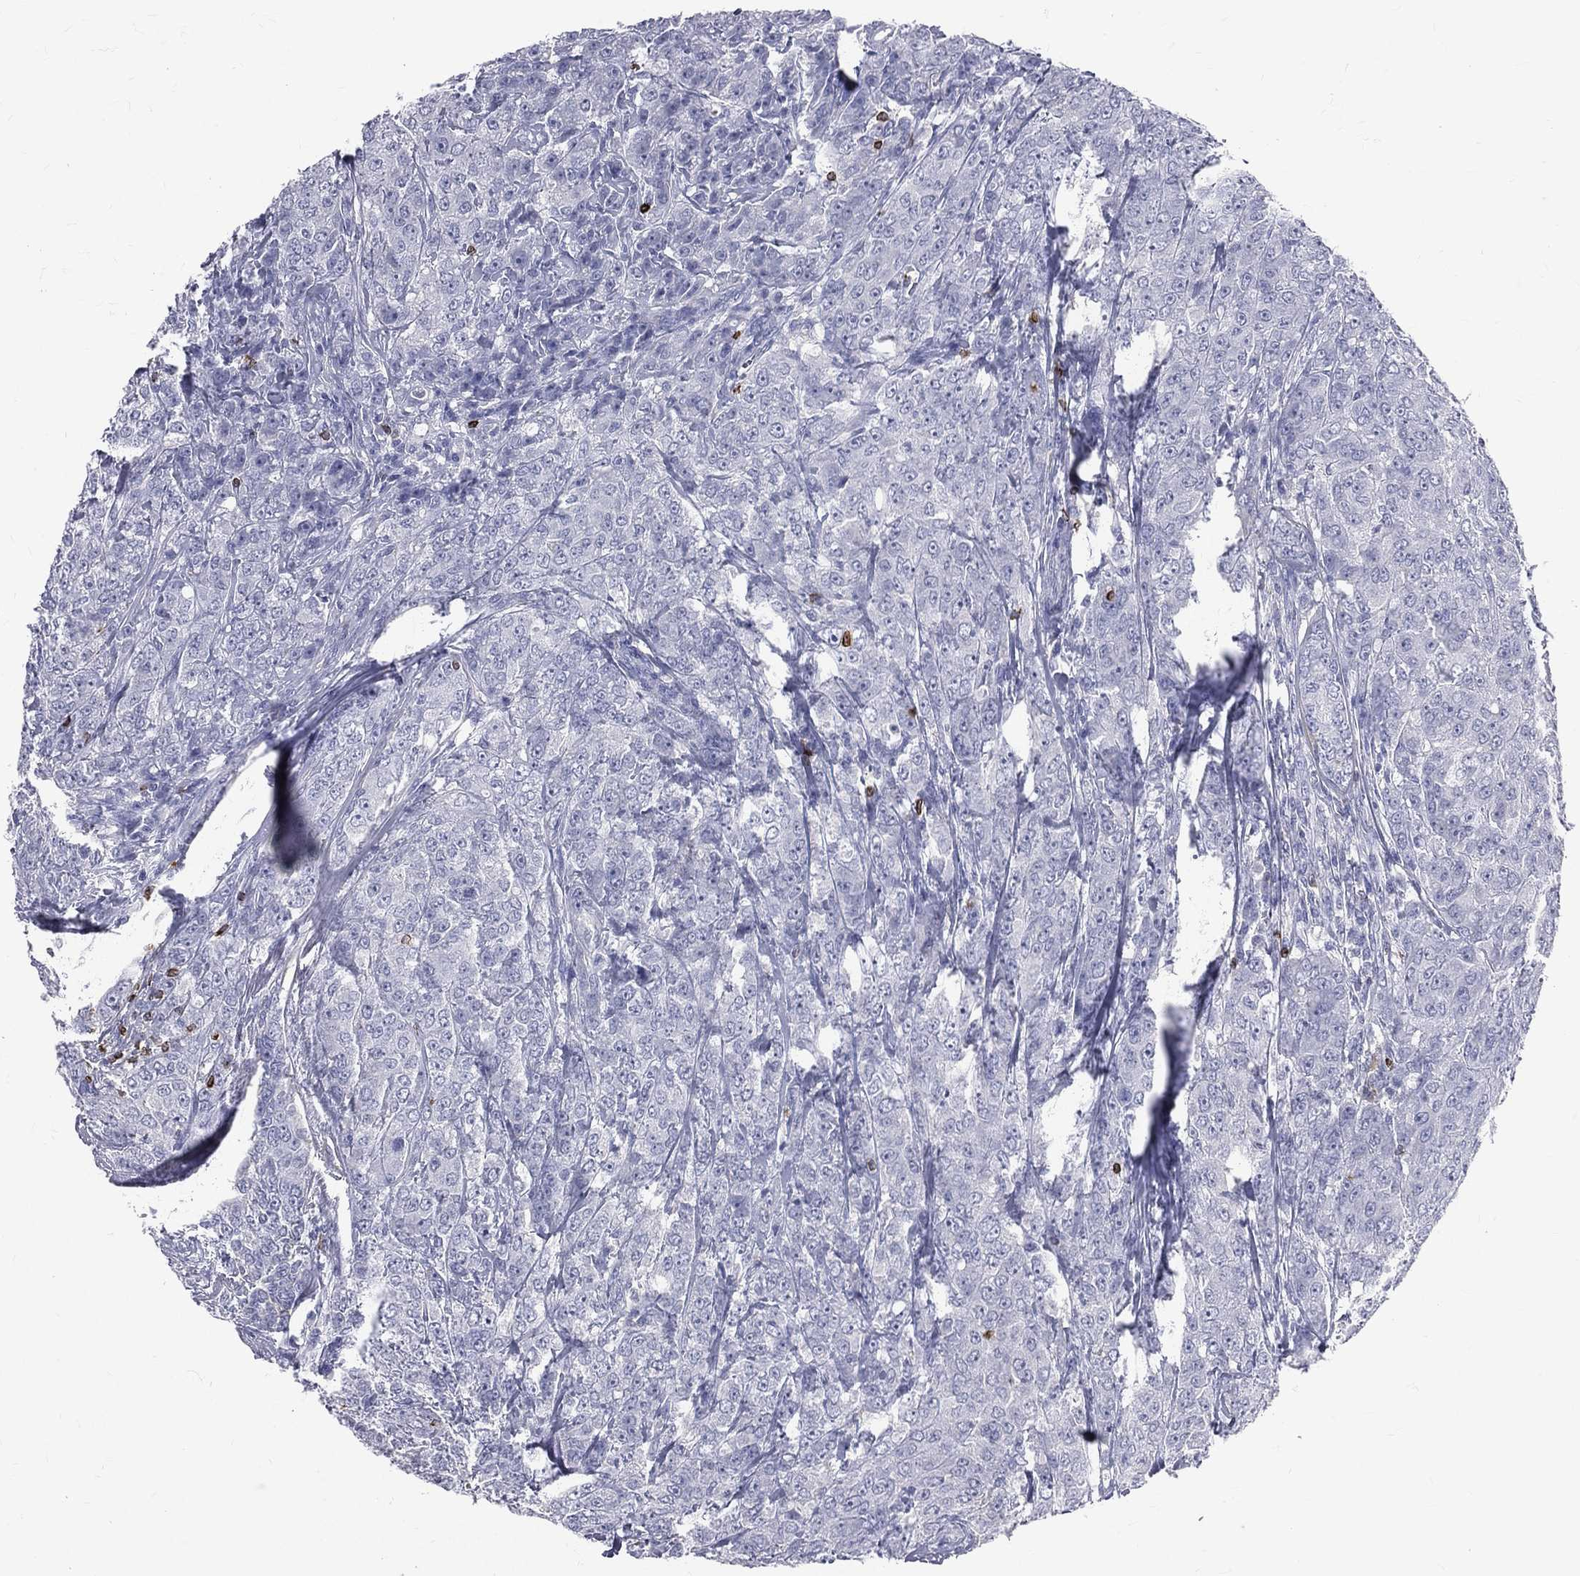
{"staining": {"intensity": "negative", "quantity": "none", "location": "none"}, "tissue": "breast cancer", "cell_type": "Tumor cells", "image_type": "cancer", "snomed": [{"axis": "morphology", "description": "Duct carcinoma"}, {"axis": "topography", "description": "Breast"}], "caption": "Infiltrating ductal carcinoma (breast) was stained to show a protein in brown. There is no significant staining in tumor cells.", "gene": "CTSW", "patient": {"sex": "female", "age": 43}}